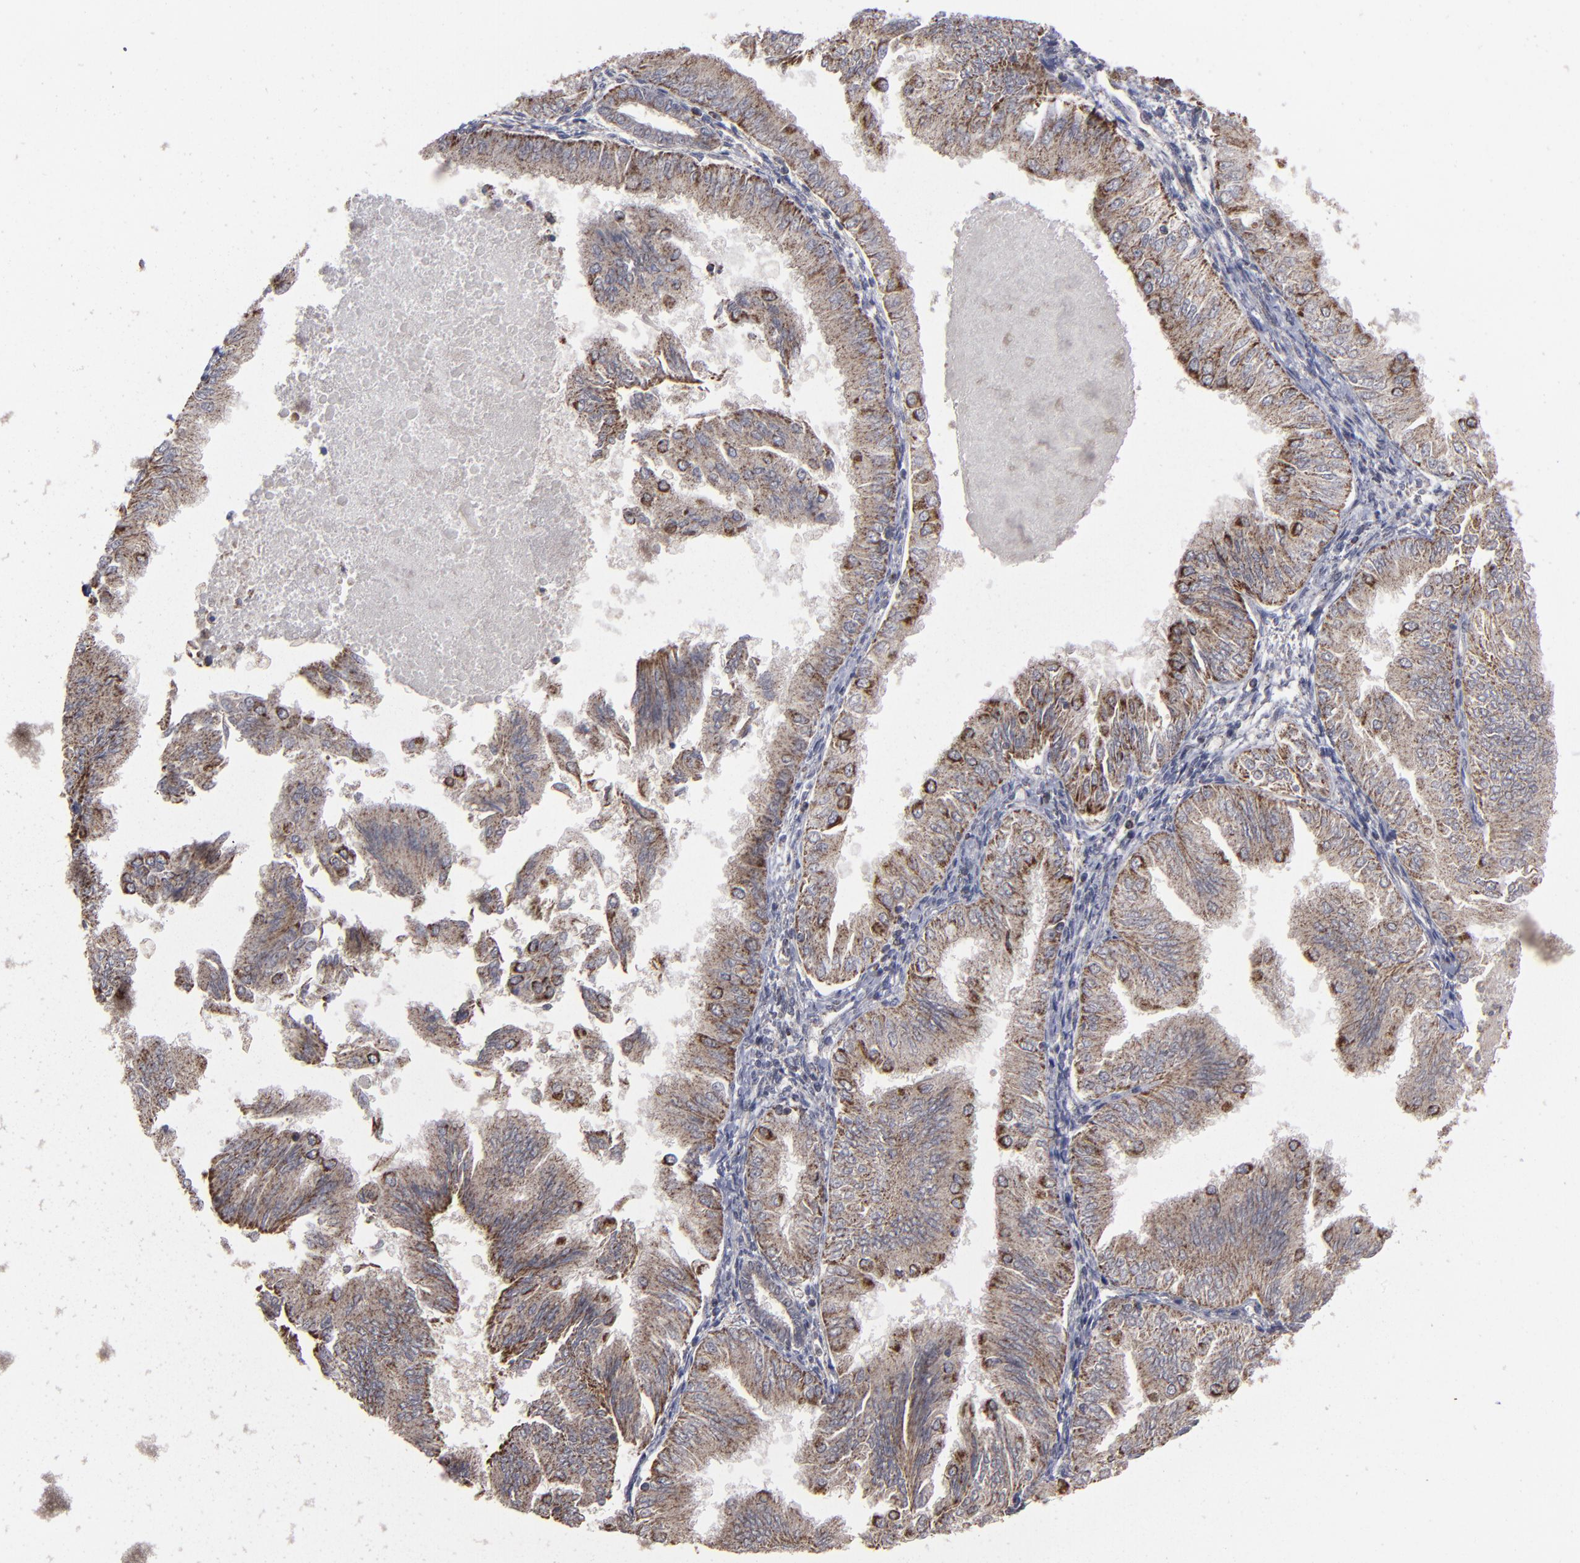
{"staining": {"intensity": "strong", "quantity": "25%-75%", "location": "cytoplasmic/membranous"}, "tissue": "endometrial cancer", "cell_type": "Tumor cells", "image_type": "cancer", "snomed": [{"axis": "morphology", "description": "Adenocarcinoma, NOS"}, {"axis": "topography", "description": "Endometrium"}], "caption": "Brown immunohistochemical staining in endometrial adenocarcinoma demonstrates strong cytoplasmic/membranous positivity in approximately 25%-75% of tumor cells.", "gene": "MYOM2", "patient": {"sex": "female", "age": 53}}